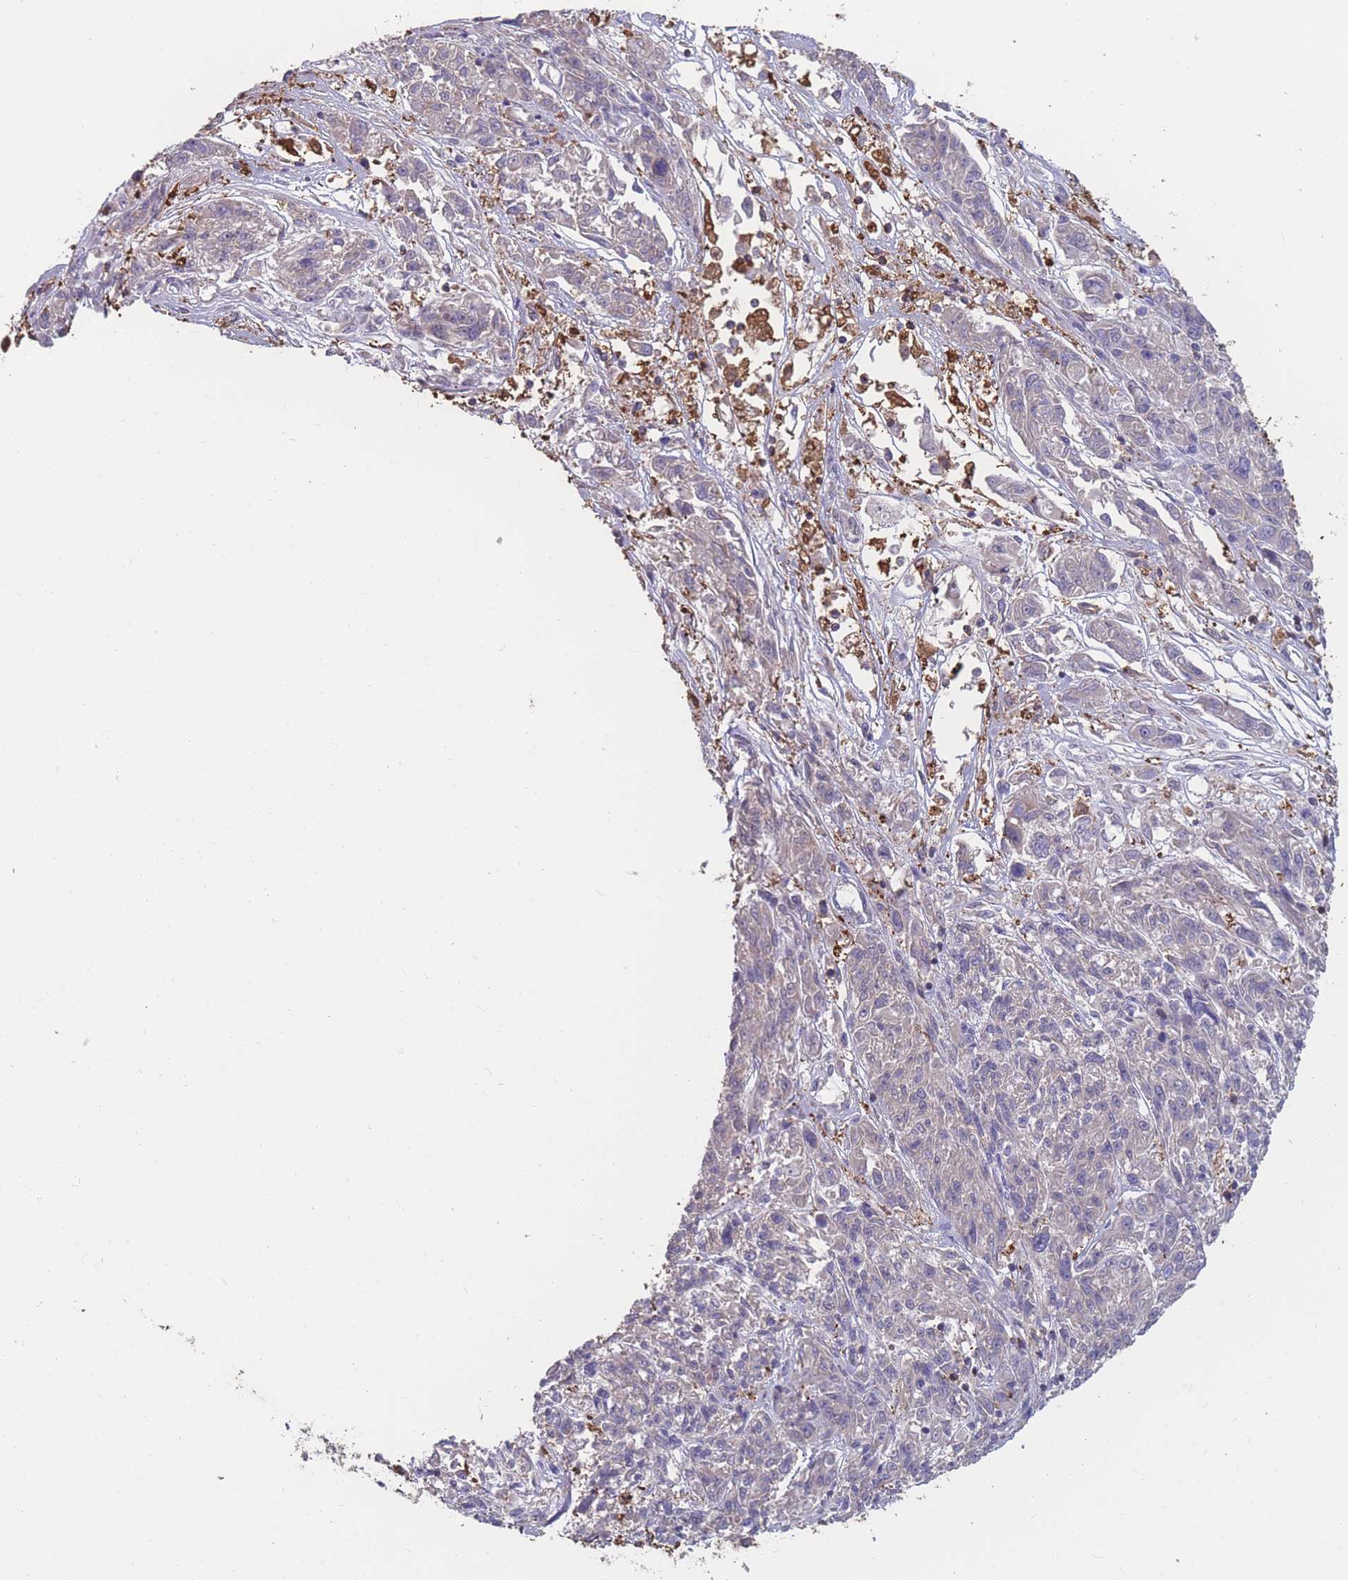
{"staining": {"intensity": "negative", "quantity": "none", "location": "none"}, "tissue": "melanoma", "cell_type": "Tumor cells", "image_type": "cancer", "snomed": [{"axis": "morphology", "description": "Malignant melanoma, NOS"}, {"axis": "topography", "description": "Skin"}], "caption": "This is an immunohistochemistry (IHC) micrograph of malignant melanoma. There is no positivity in tumor cells.", "gene": "CD33", "patient": {"sex": "male", "age": 53}}